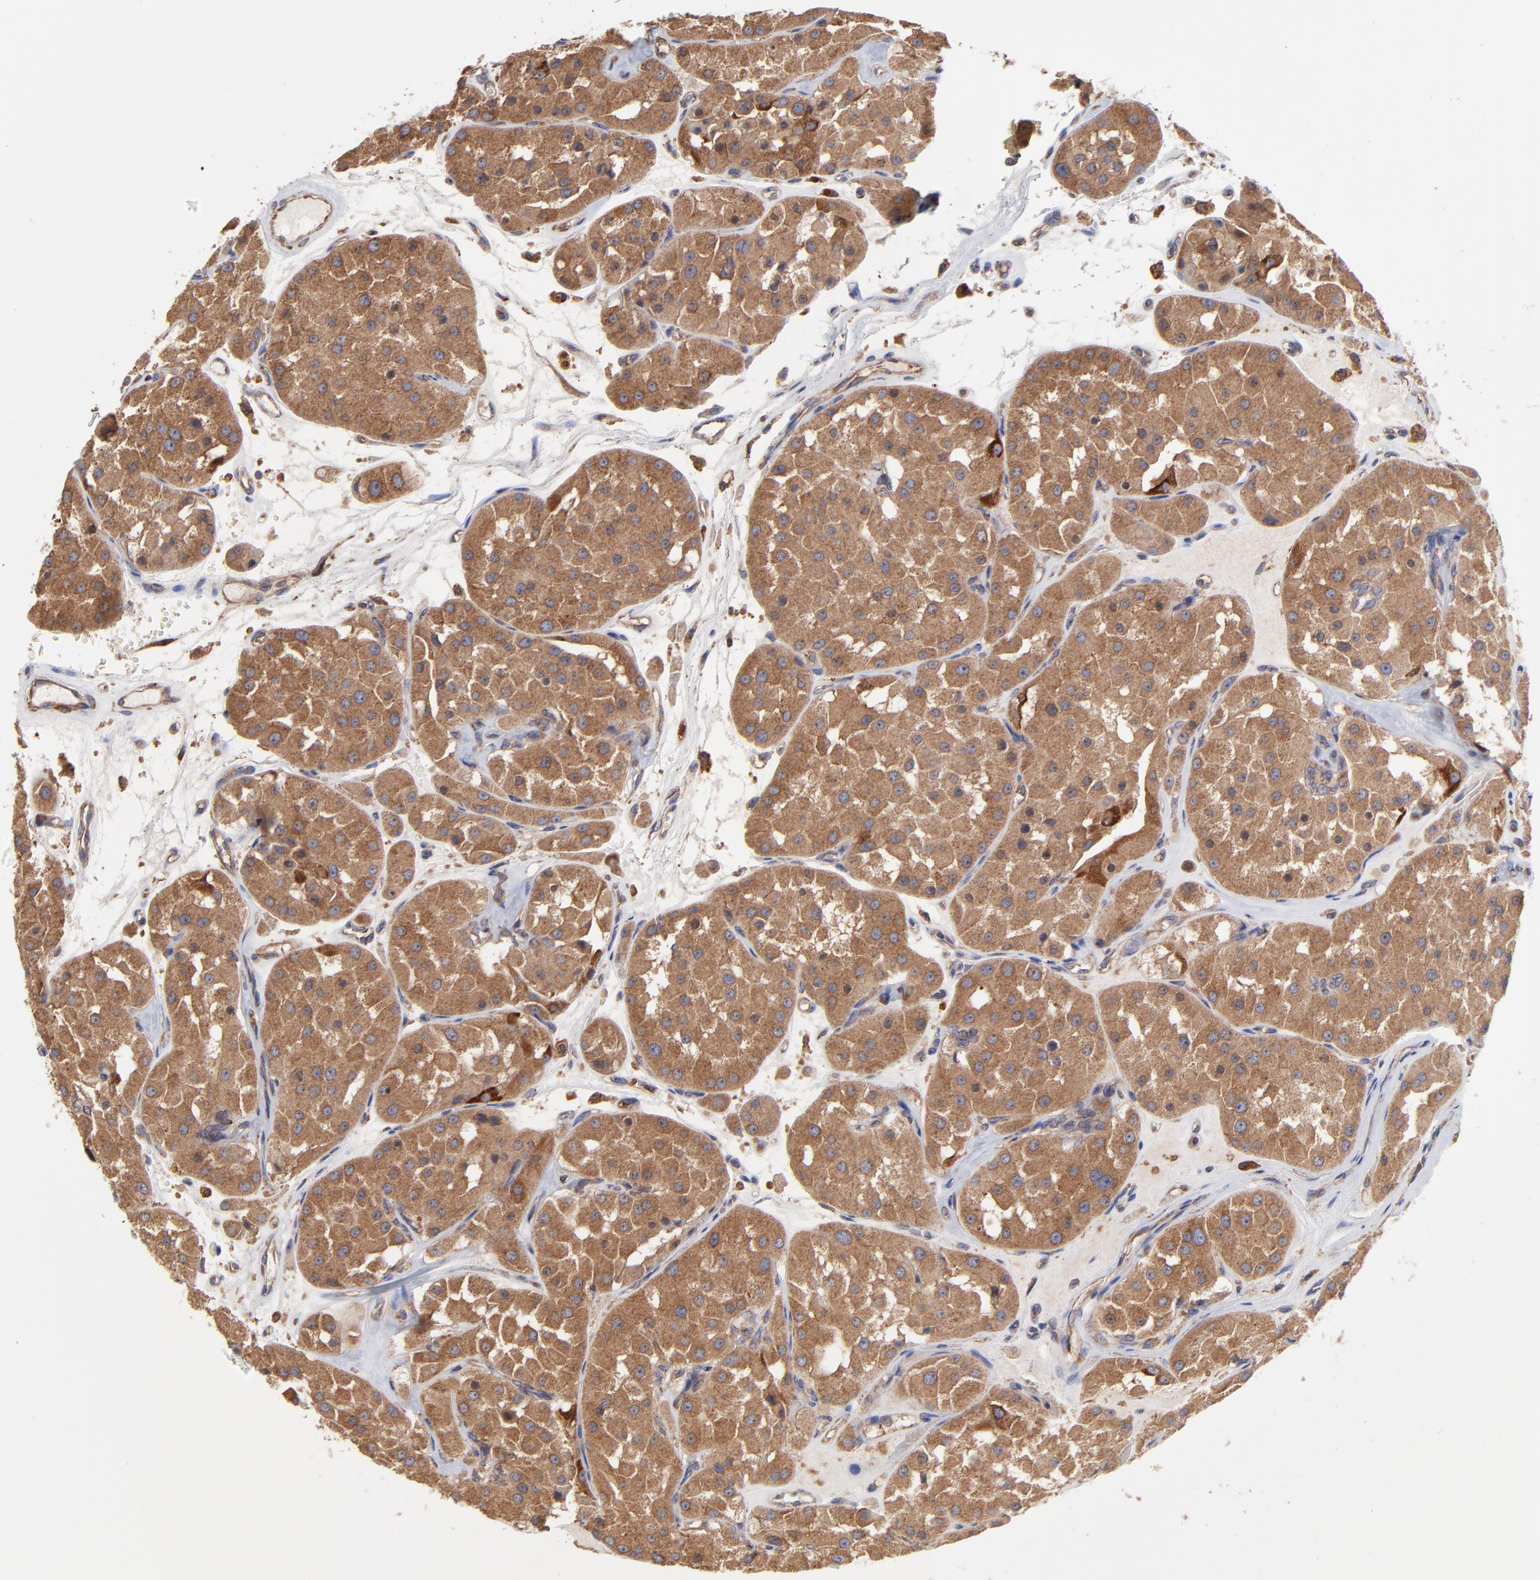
{"staining": {"intensity": "moderate", "quantity": ">75%", "location": "cytoplasmic/membranous"}, "tissue": "renal cancer", "cell_type": "Tumor cells", "image_type": "cancer", "snomed": [{"axis": "morphology", "description": "Adenocarcinoma, uncertain malignant potential"}, {"axis": "topography", "description": "Kidney"}], "caption": "Moderate cytoplasmic/membranous expression is seen in approximately >75% of tumor cells in renal cancer. Using DAB (3,3'-diaminobenzidine) (brown) and hematoxylin (blue) stains, captured at high magnification using brightfield microscopy.", "gene": "PFKM", "patient": {"sex": "male", "age": 63}}